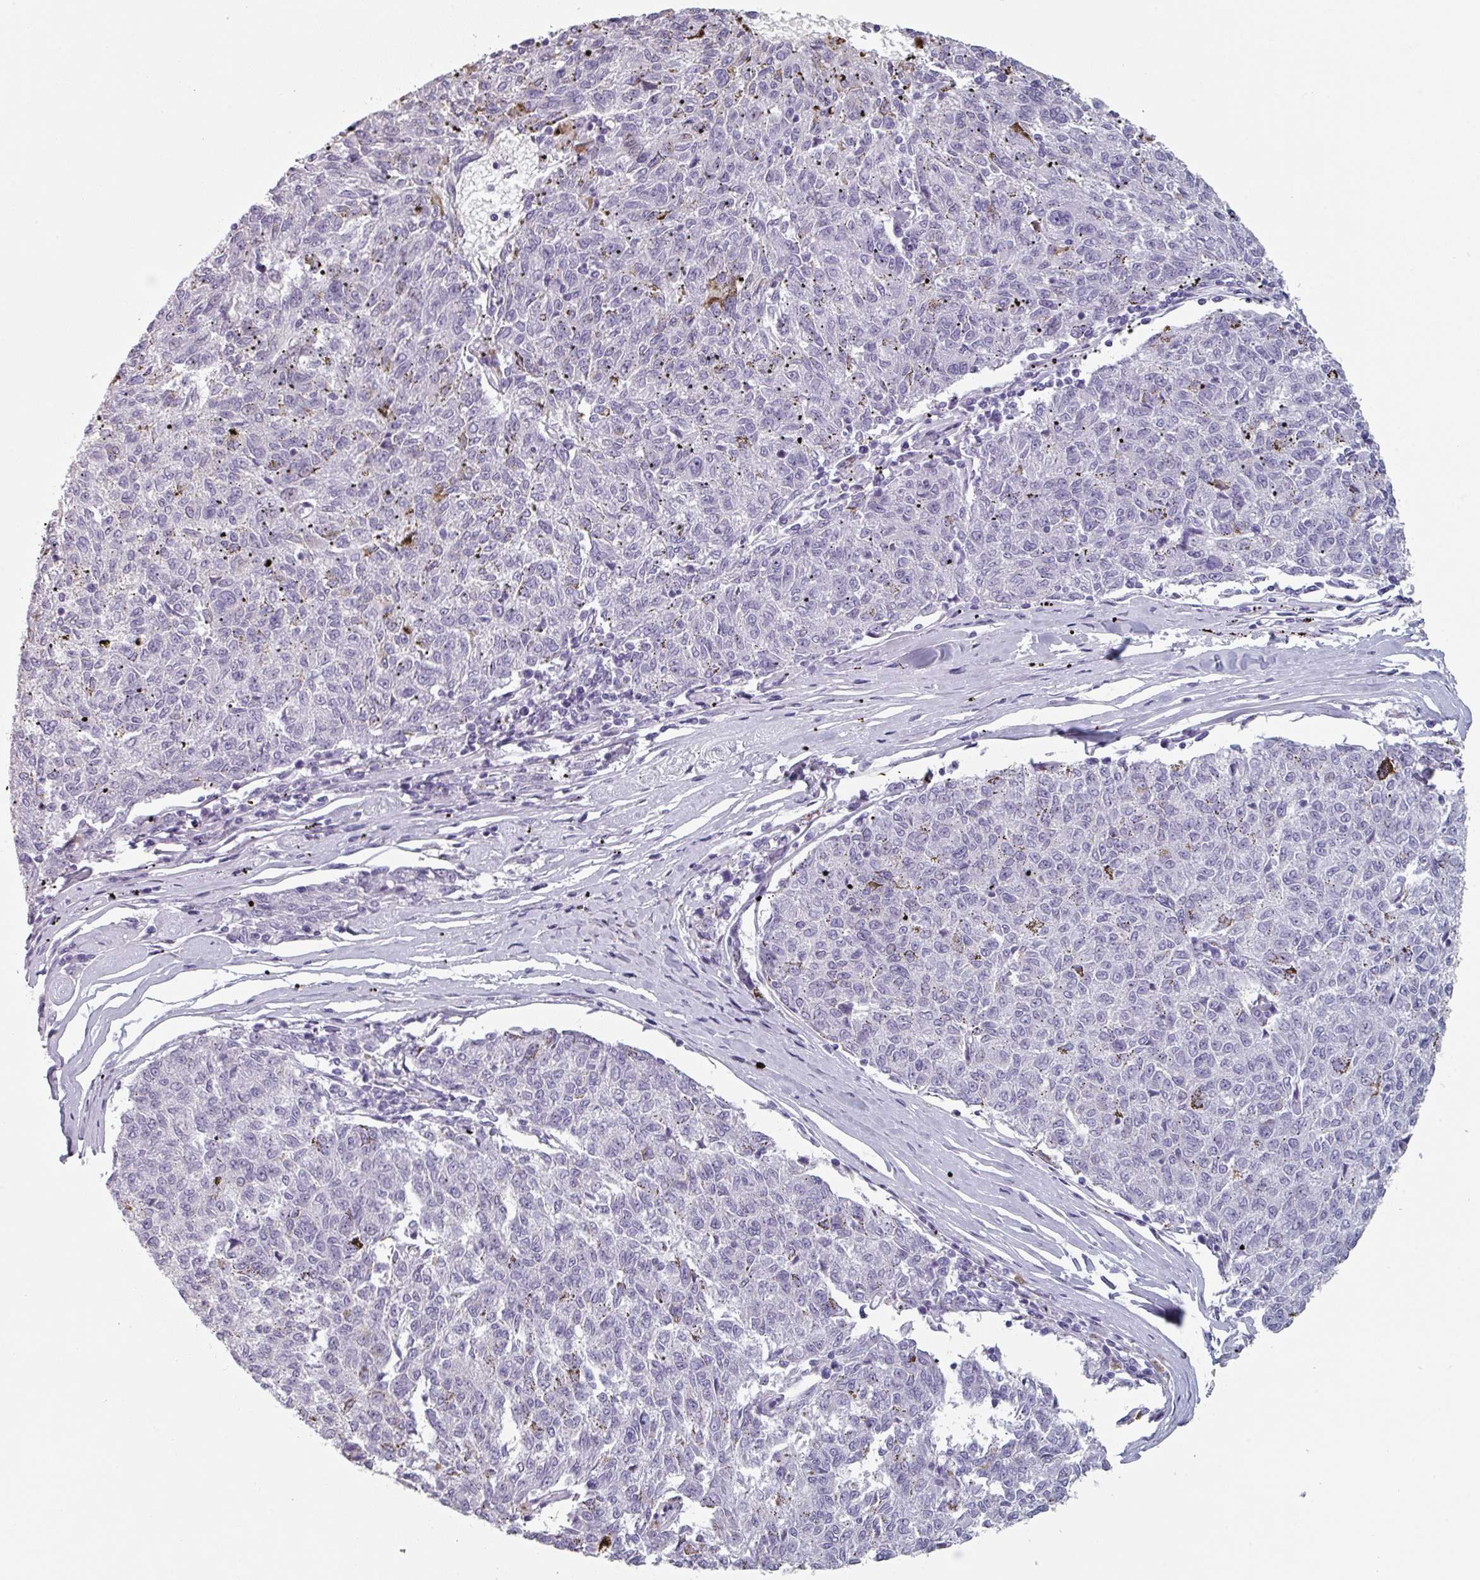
{"staining": {"intensity": "negative", "quantity": "none", "location": "none"}, "tissue": "melanoma", "cell_type": "Tumor cells", "image_type": "cancer", "snomed": [{"axis": "morphology", "description": "Malignant melanoma, NOS"}, {"axis": "topography", "description": "Skin"}], "caption": "Tumor cells are negative for protein expression in human melanoma. (Brightfield microscopy of DAB (3,3'-diaminobenzidine) immunohistochemistry at high magnification).", "gene": "SLC35G2", "patient": {"sex": "female", "age": 72}}